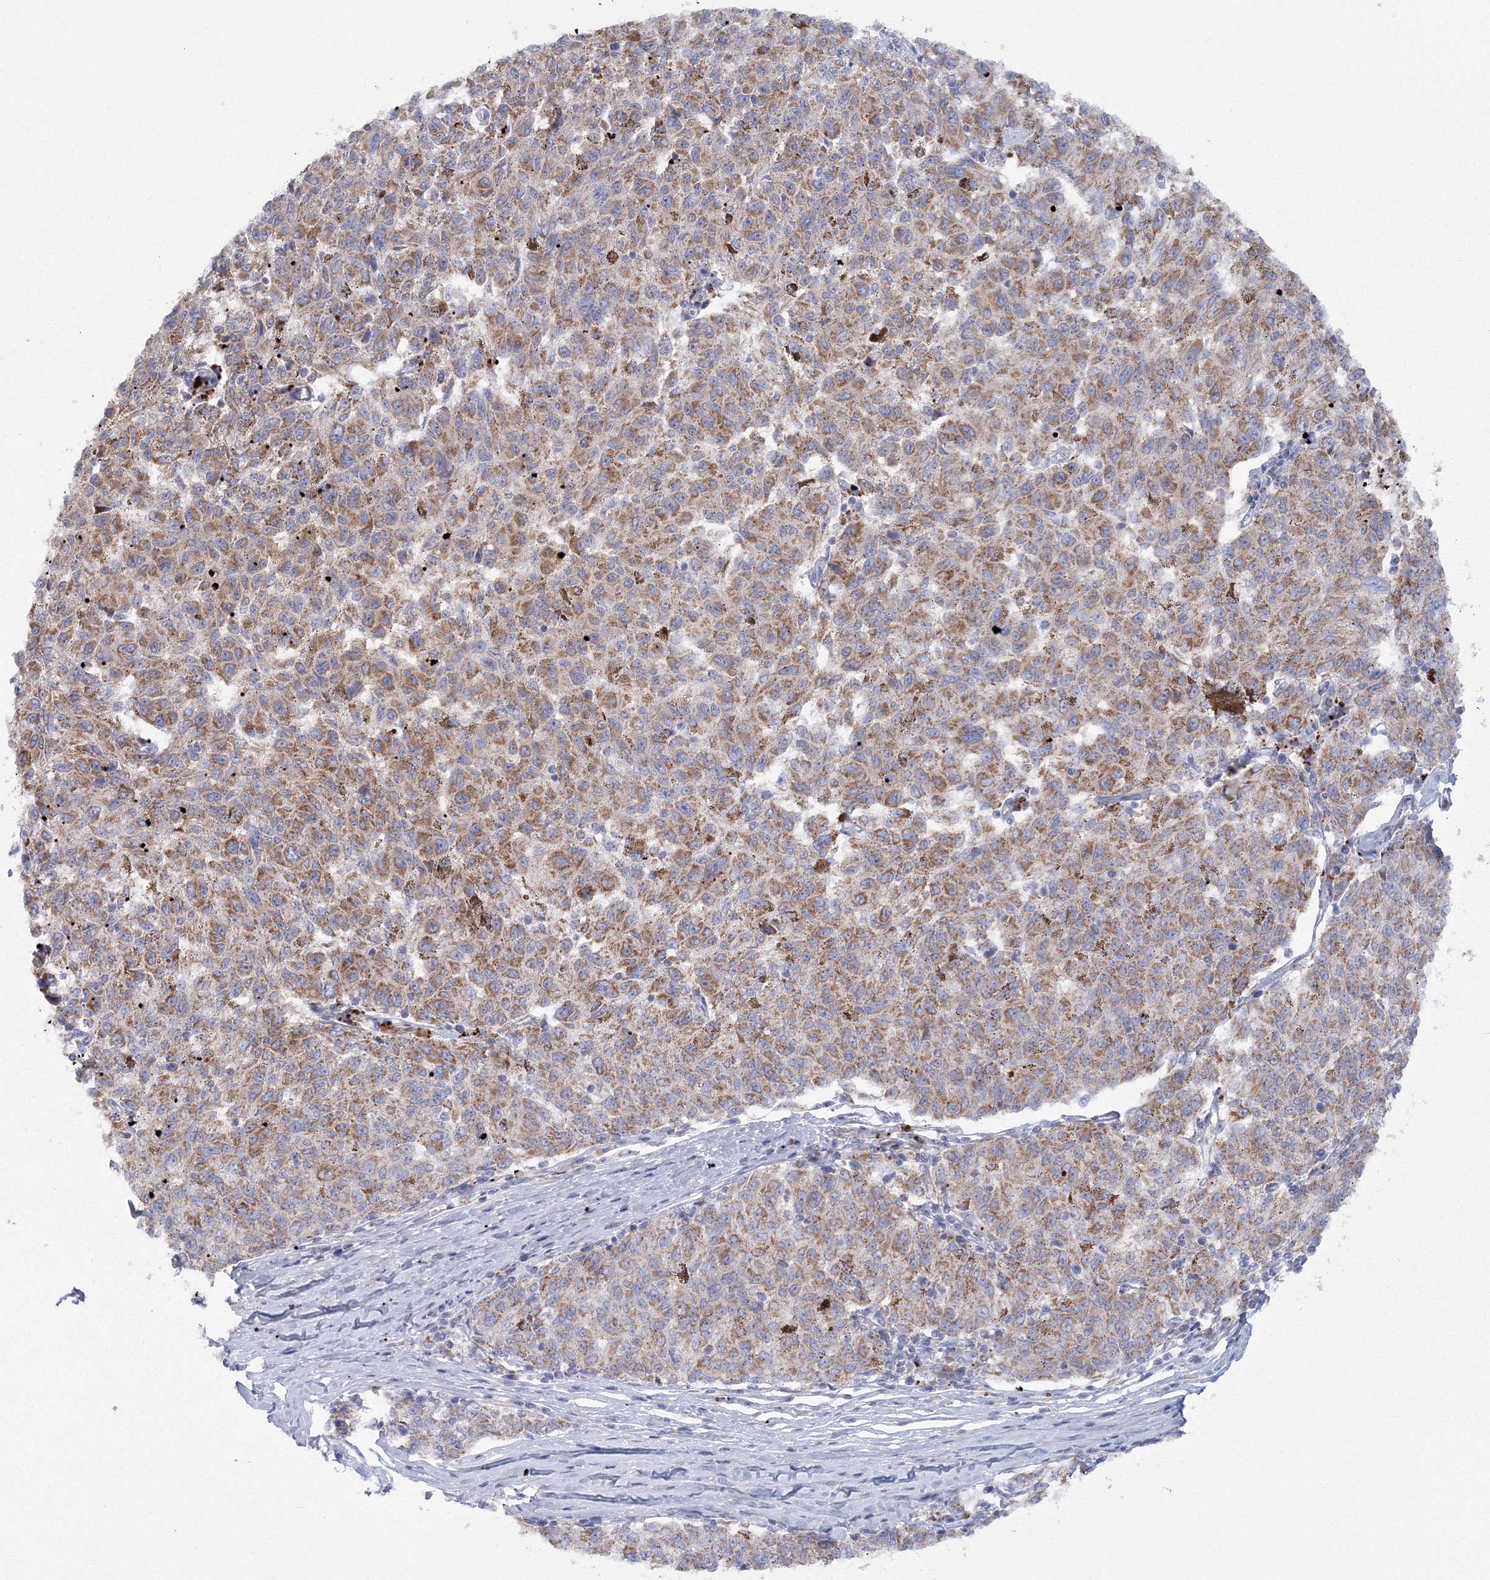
{"staining": {"intensity": "moderate", "quantity": ">75%", "location": "cytoplasmic/membranous"}, "tissue": "melanoma", "cell_type": "Tumor cells", "image_type": "cancer", "snomed": [{"axis": "morphology", "description": "Malignant melanoma, NOS"}, {"axis": "topography", "description": "Skin"}], "caption": "Approximately >75% of tumor cells in human melanoma show moderate cytoplasmic/membranous protein expression as visualized by brown immunohistochemical staining.", "gene": "GRPEL1", "patient": {"sex": "female", "age": 72}}